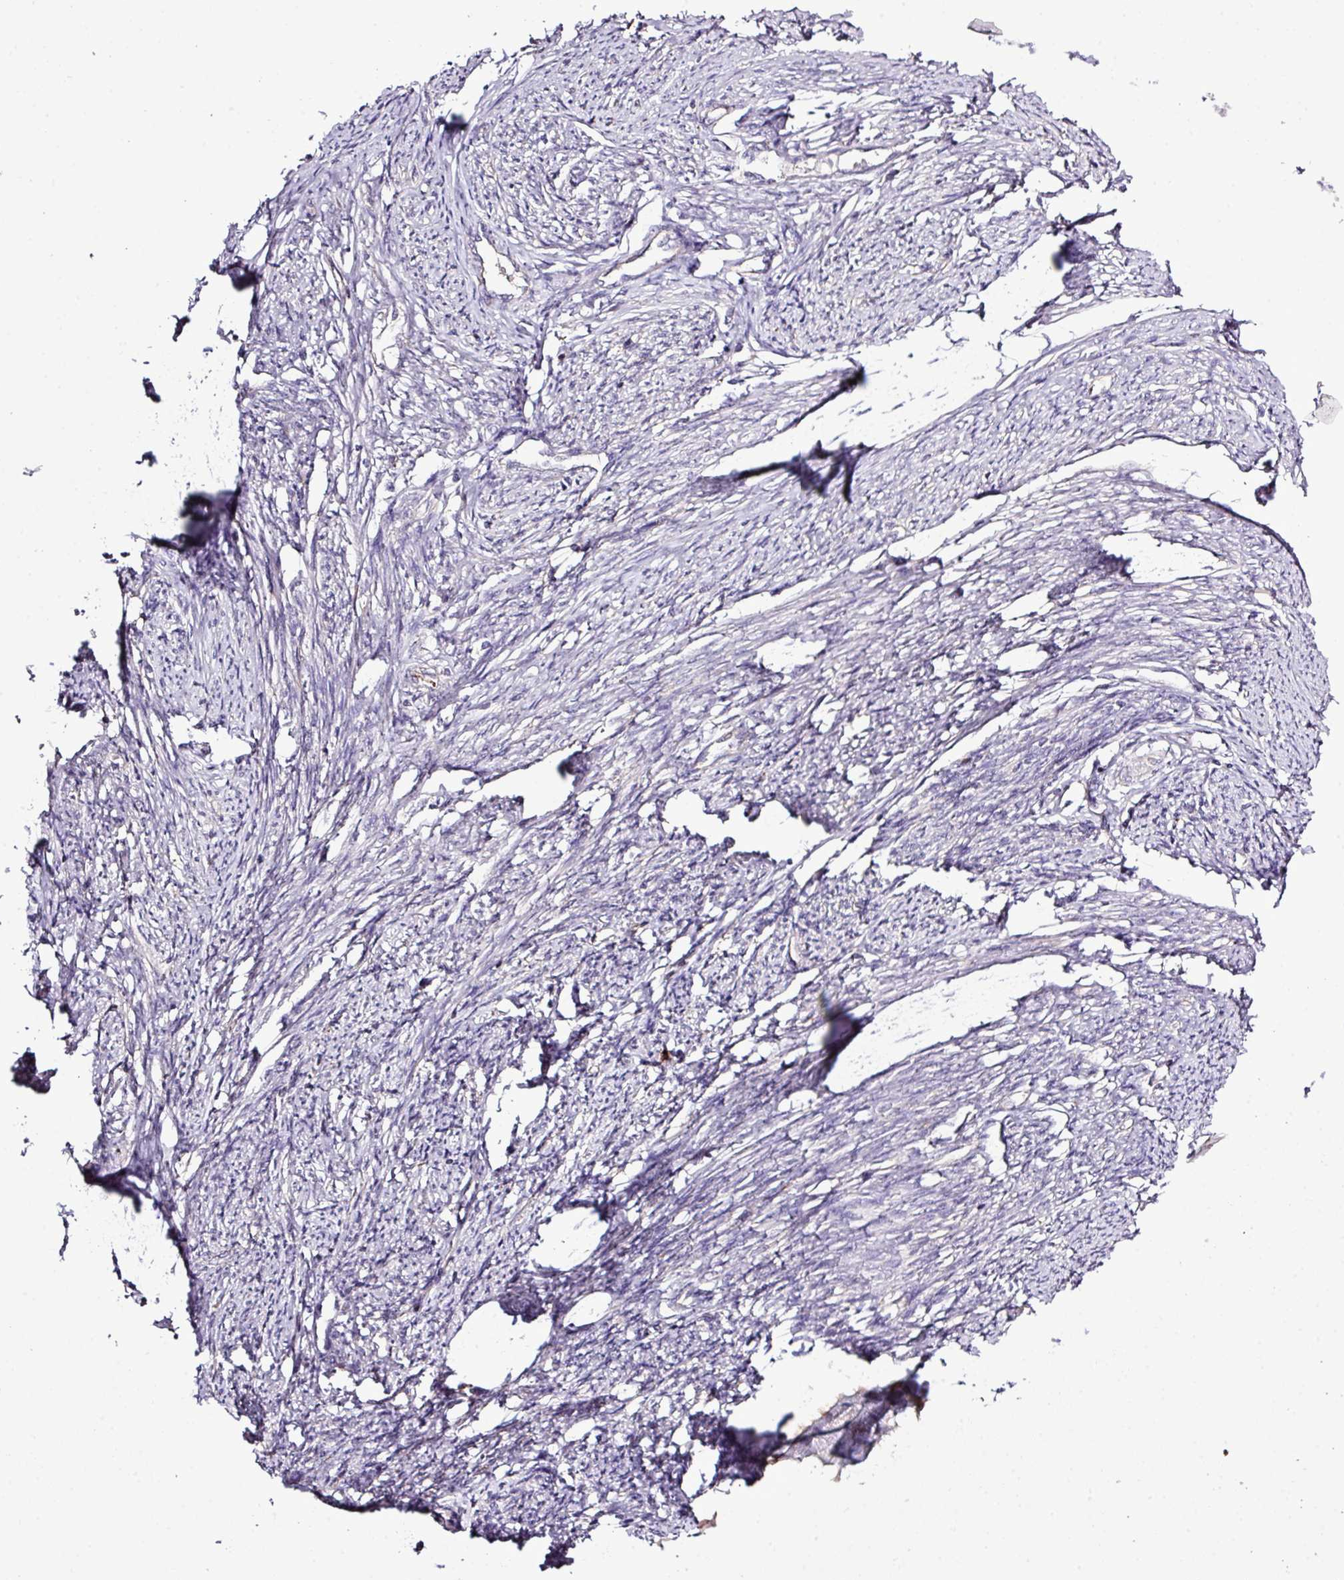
{"staining": {"intensity": "weak", "quantity": "25%-75%", "location": "nuclear"}, "tissue": "smooth muscle", "cell_type": "Smooth muscle cells", "image_type": "normal", "snomed": [{"axis": "morphology", "description": "Normal tissue, NOS"}, {"axis": "topography", "description": "Smooth muscle"}, {"axis": "topography", "description": "Uterus"}], "caption": "Immunohistochemical staining of normal smooth muscle reveals 25%-75% levels of weak nuclear protein positivity in approximately 25%-75% of smooth muscle cells.", "gene": "SMCO4", "patient": {"sex": "female", "age": 59}}